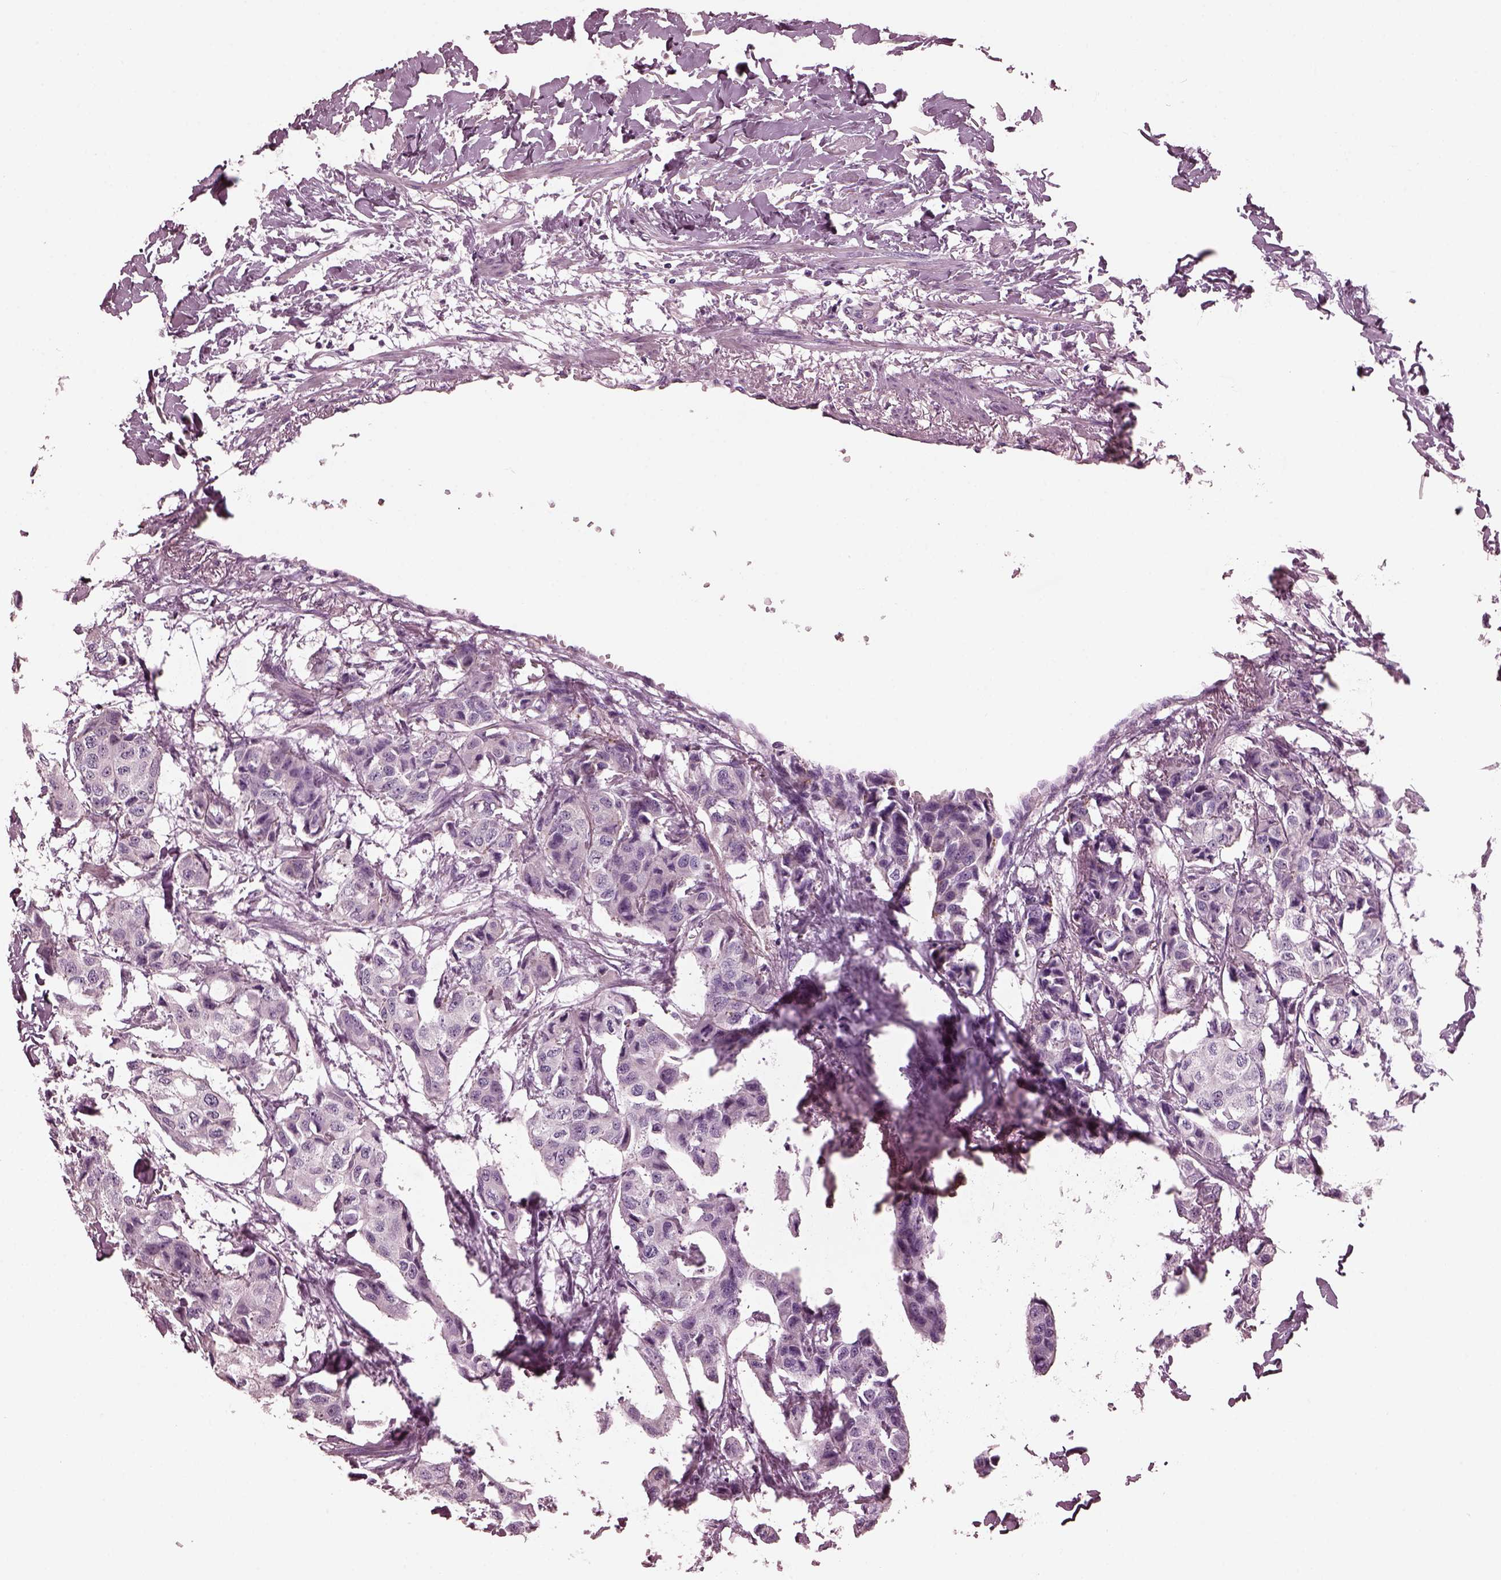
{"staining": {"intensity": "negative", "quantity": "none", "location": "none"}, "tissue": "breast cancer", "cell_type": "Tumor cells", "image_type": "cancer", "snomed": [{"axis": "morphology", "description": "Duct carcinoma"}, {"axis": "topography", "description": "Breast"}], "caption": "Invasive ductal carcinoma (breast) was stained to show a protein in brown. There is no significant staining in tumor cells.", "gene": "GDF11", "patient": {"sex": "female", "age": 80}}